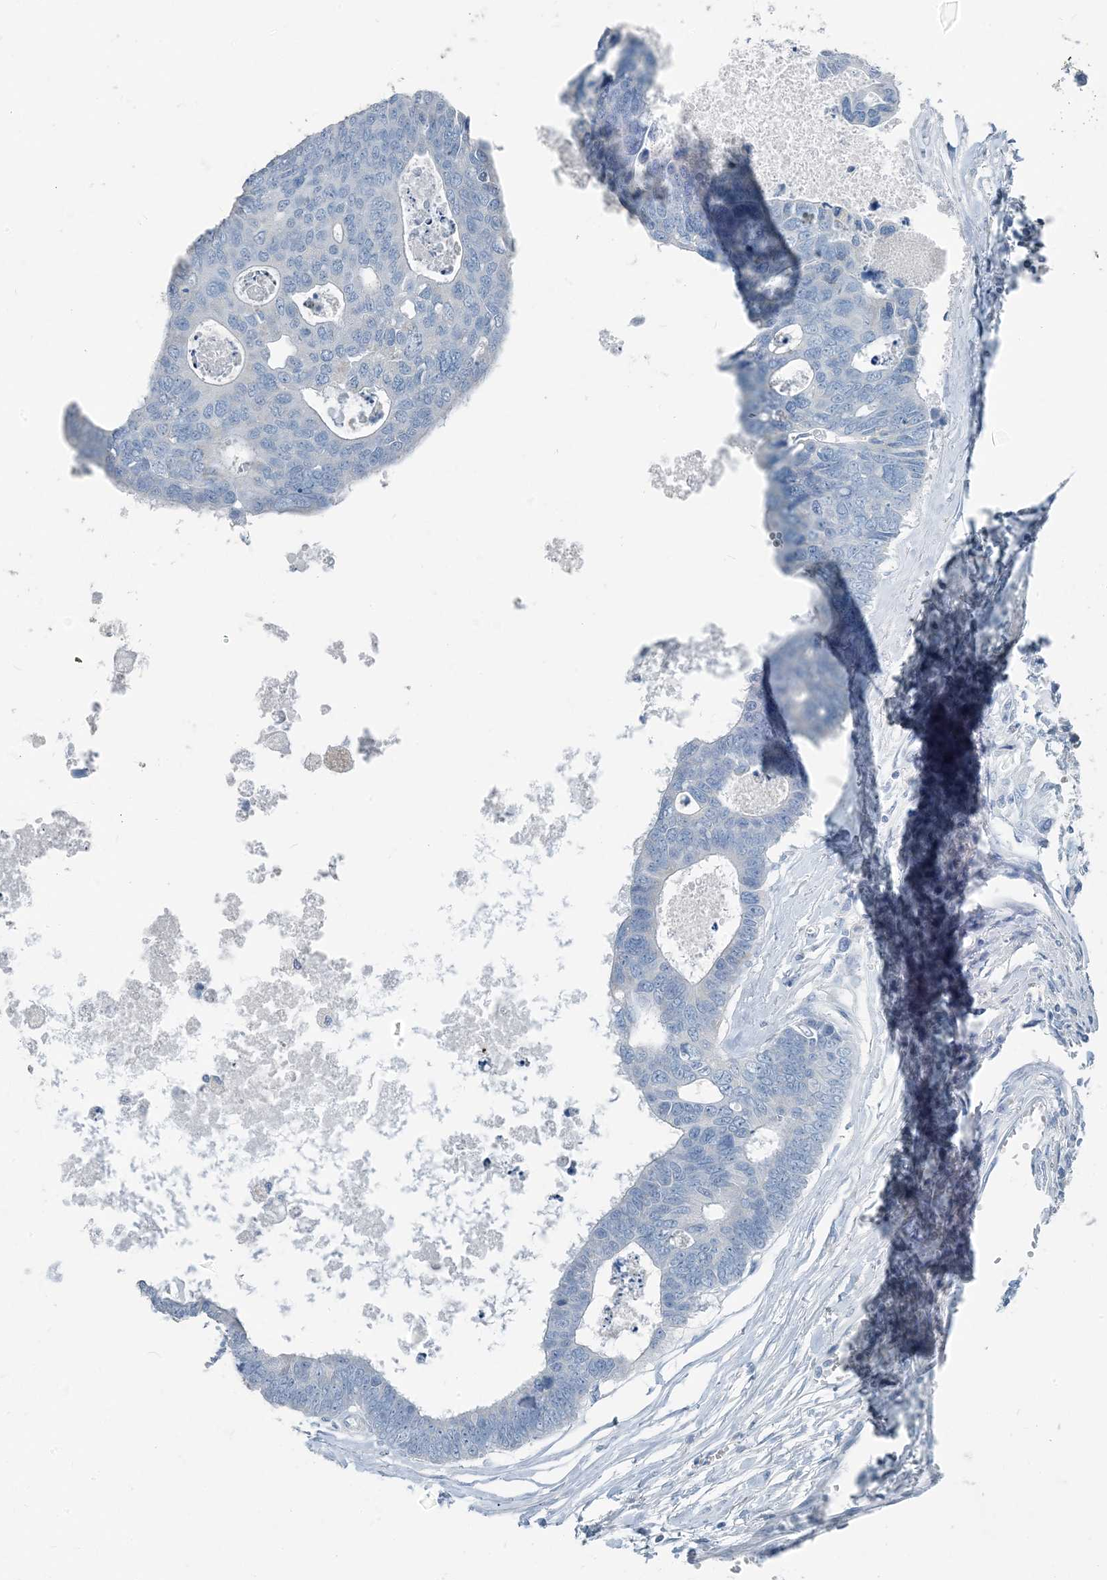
{"staining": {"intensity": "negative", "quantity": "none", "location": "none"}, "tissue": "colorectal cancer", "cell_type": "Tumor cells", "image_type": "cancer", "snomed": [{"axis": "morphology", "description": "Adenocarcinoma, NOS"}, {"axis": "topography", "description": "Rectum"}], "caption": "IHC of adenocarcinoma (colorectal) displays no positivity in tumor cells. The staining is performed using DAB (3,3'-diaminobenzidine) brown chromogen with nuclei counter-stained in using hematoxylin.", "gene": "FAM162A", "patient": {"sex": "male", "age": 84}}